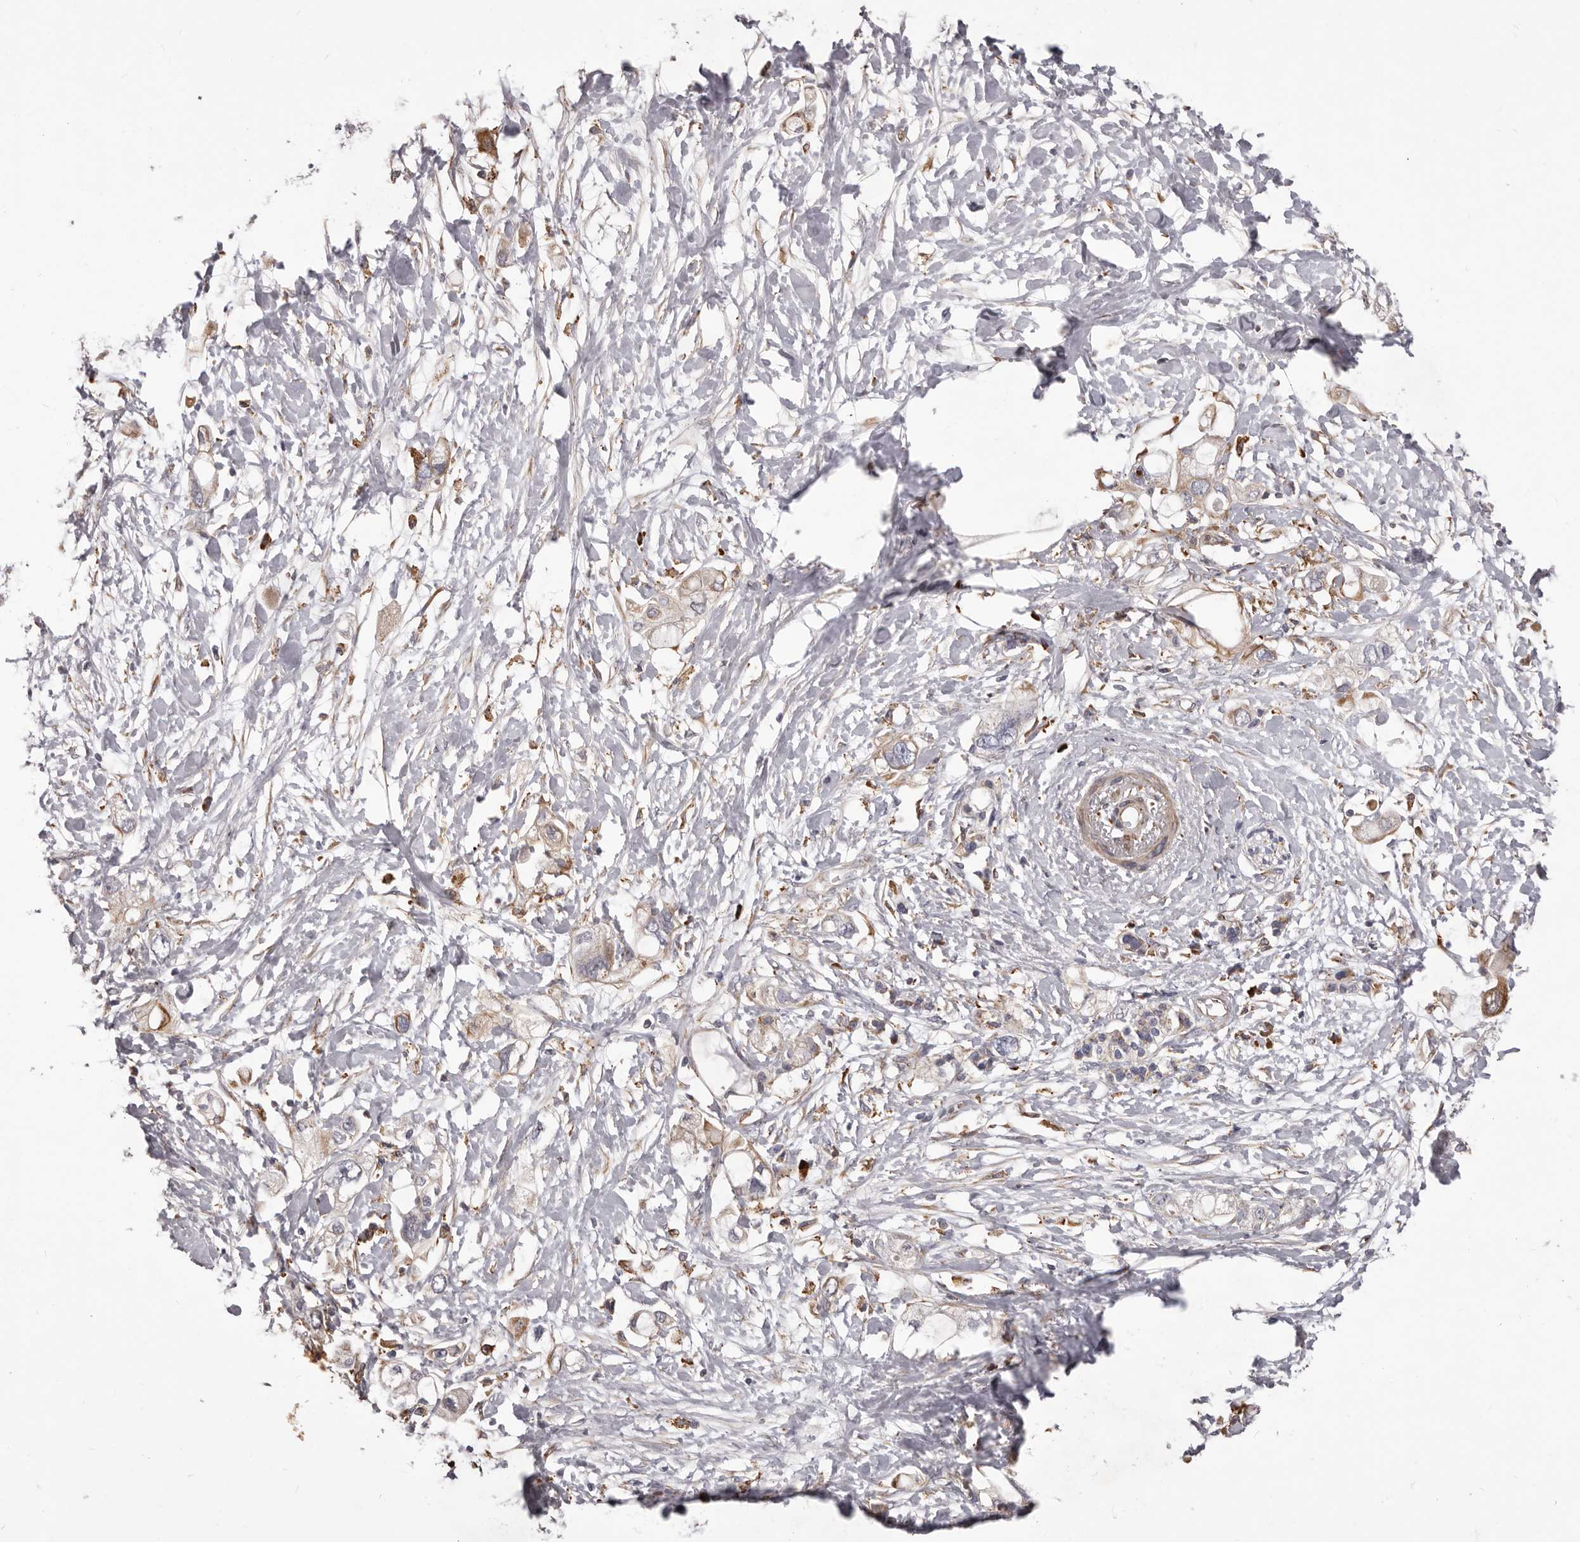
{"staining": {"intensity": "moderate", "quantity": "25%-75%", "location": "cytoplasmic/membranous"}, "tissue": "pancreatic cancer", "cell_type": "Tumor cells", "image_type": "cancer", "snomed": [{"axis": "morphology", "description": "Adenocarcinoma, NOS"}, {"axis": "topography", "description": "Pancreas"}], "caption": "A histopathology image of human pancreatic cancer stained for a protein displays moderate cytoplasmic/membranous brown staining in tumor cells. The protein is shown in brown color, while the nuclei are stained blue.", "gene": "ALPK1", "patient": {"sex": "female", "age": 56}}